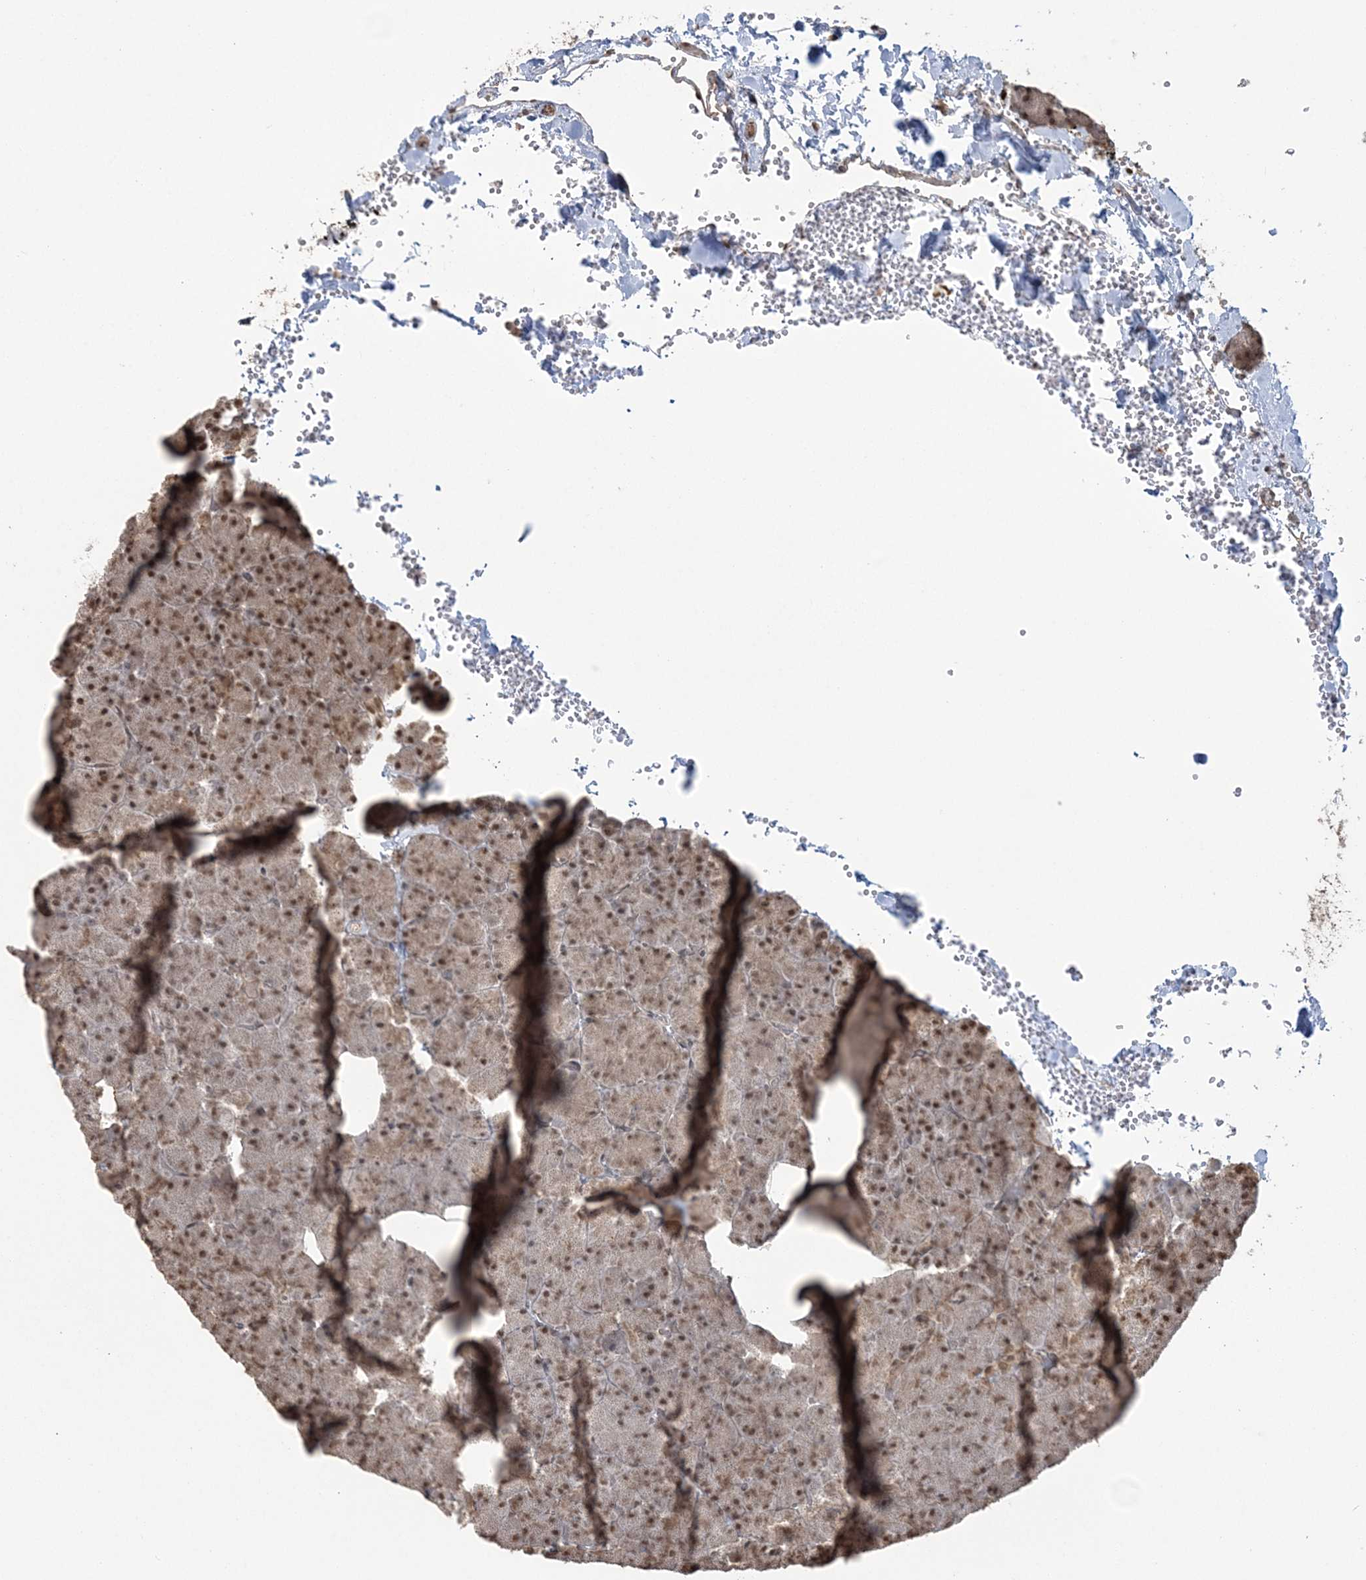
{"staining": {"intensity": "moderate", "quantity": ">75%", "location": "nuclear"}, "tissue": "pancreas", "cell_type": "Exocrine glandular cells", "image_type": "normal", "snomed": [{"axis": "morphology", "description": "Normal tissue, NOS"}, {"axis": "morphology", "description": "Carcinoid, malignant, NOS"}, {"axis": "topography", "description": "Pancreas"}], "caption": "A histopathology image showing moderate nuclear staining in about >75% of exocrine glandular cells in benign pancreas, as visualized by brown immunohistochemical staining.", "gene": "ZNF839", "patient": {"sex": "female", "age": 35}}